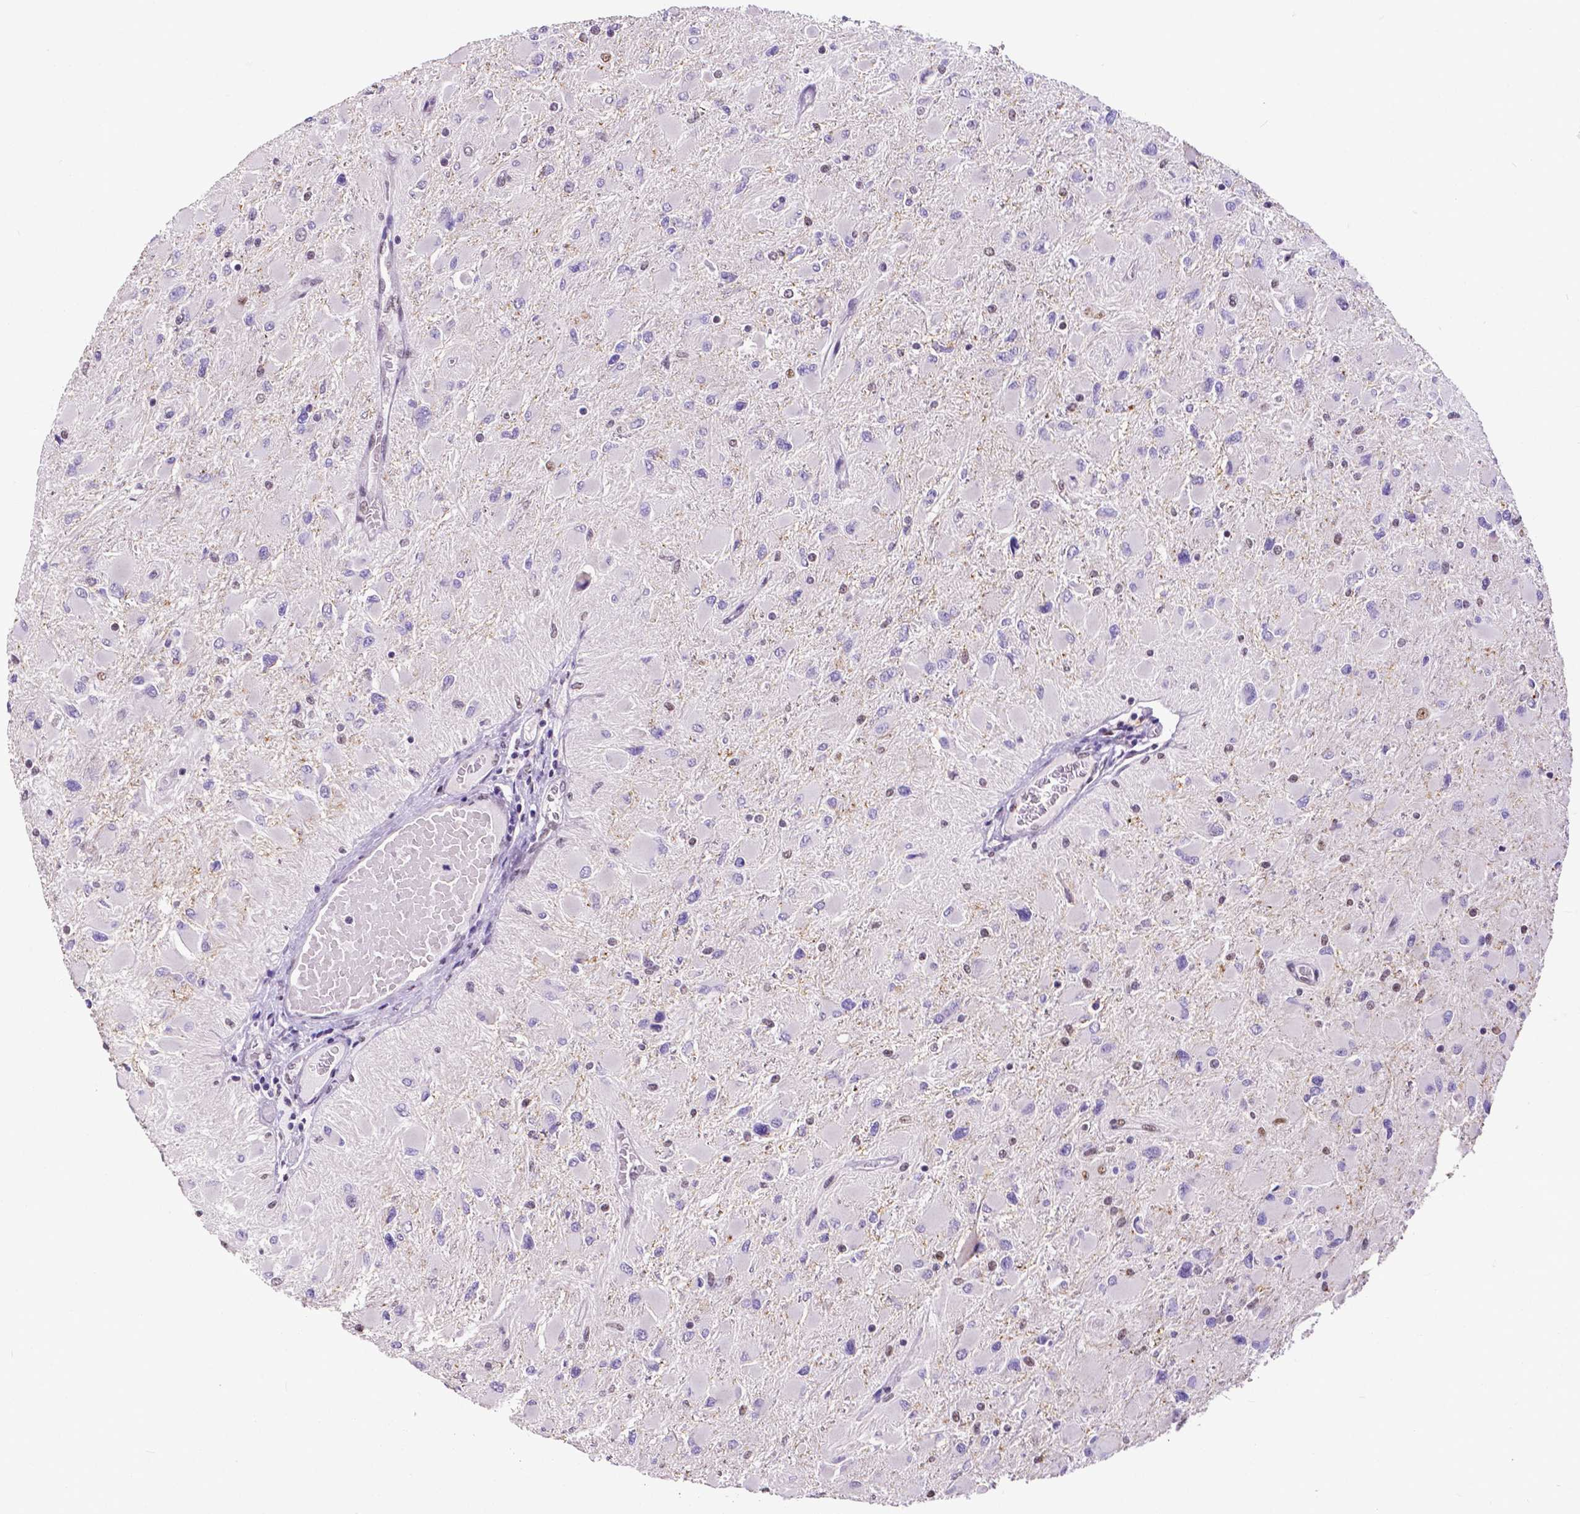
{"staining": {"intensity": "negative", "quantity": "none", "location": "none"}, "tissue": "glioma", "cell_type": "Tumor cells", "image_type": "cancer", "snomed": [{"axis": "morphology", "description": "Glioma, malignant, High grade"}, {"axis": "topography", "description": "Cerebral cortex"}], "caption": "Tumor cells show no significant protein expression in malignant glioma (high-grade). Brightfield microscopy of immunohistochemistry stained with DAB (brown) and hematoxylin (blue), captured at high magnification.", "gene": "ATRX", "patient": {"sex": "female", "age": 36}}